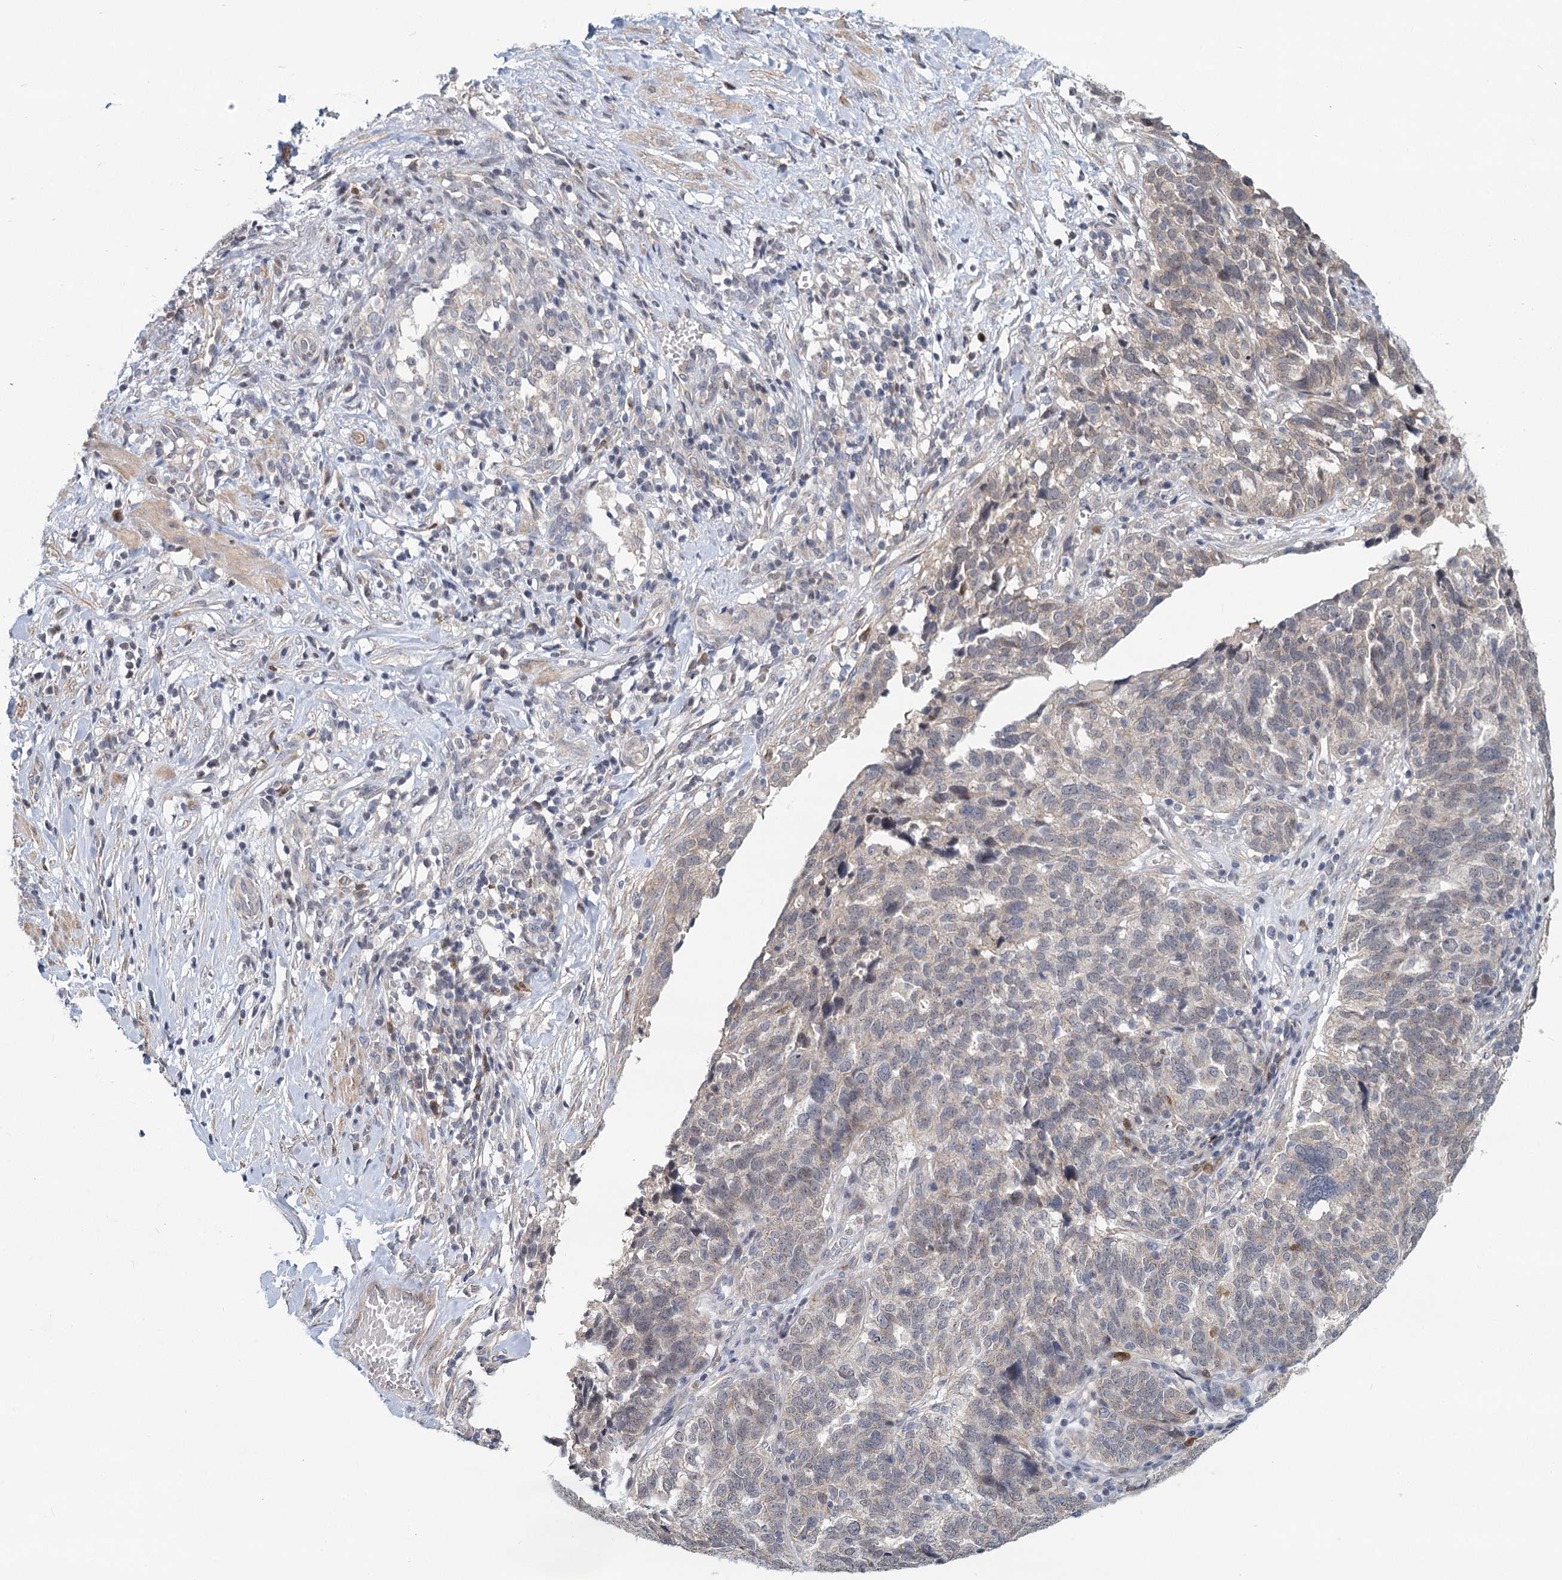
{"staining": {"intensity": "negative", "quantity": "none", "location": "none"}, "tissue": "ovarian cancer", "cell_type": "Tumor cells", "image_type": "cancer", "snomed": [{"axis": "morphology", "description": "Cystadenocarcinoma, serous, NOS"}, {"axis": "topography", "description": "Ovary"}], "caption": "Tumor cells show no significant expression in ovarian cancer.", "gene": "STAP1", "patient": {"sex": "female", "age": 59}}